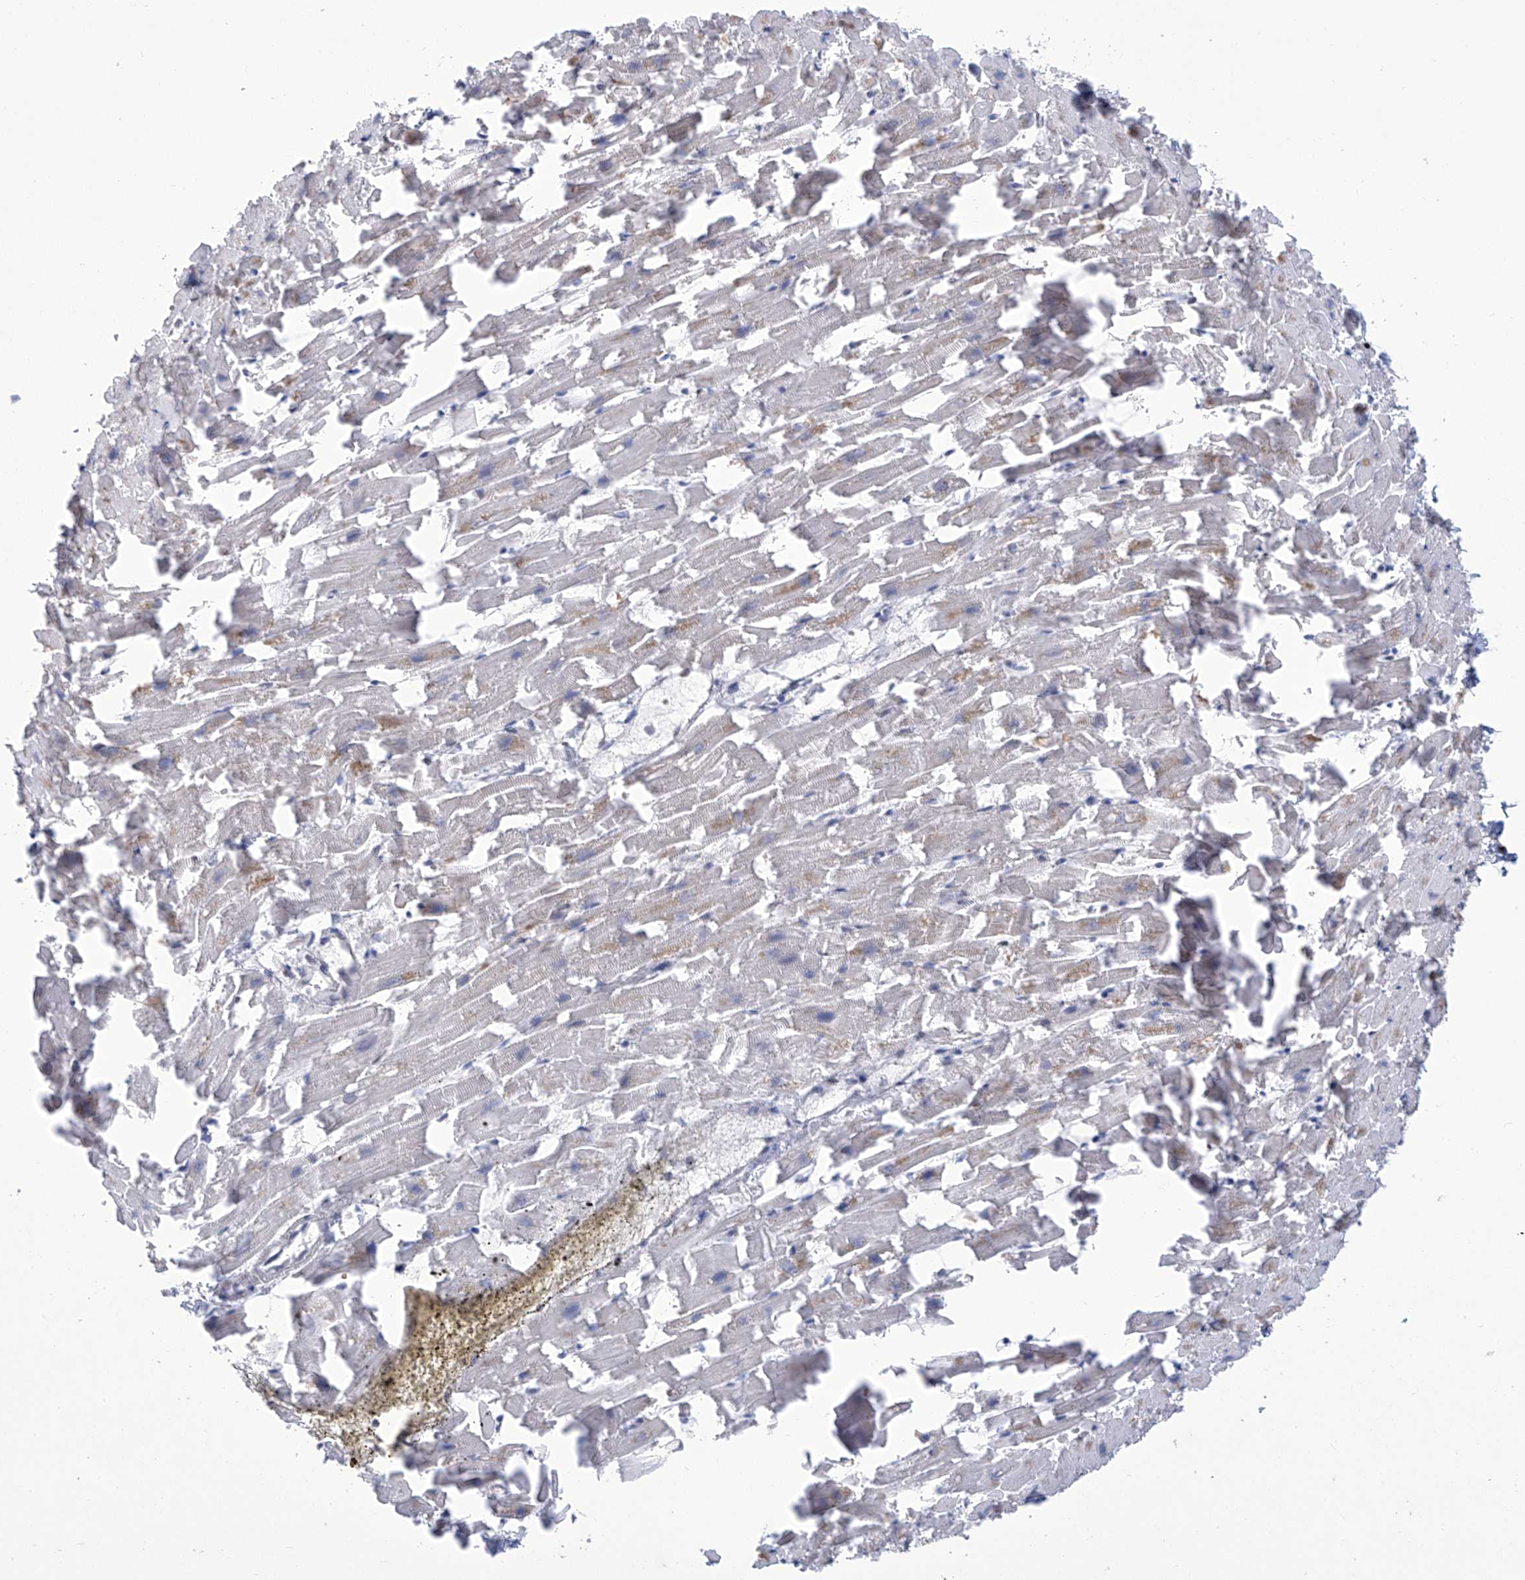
{"staining": {"intensity": "moderate", "quantity": "25%-75%", "location": "nuclear"}, "tissue": "heart muscle", "cell_type": "Cardiomyocytes", "image_type": "normal", "snomed": [{"axis": "morphology", "description": "Normal tissue, NOS"}, {"axis": "topography", "description": "Heart"}], "caption": "High-magnification brightfield microscopy of unremarkable heart muscle stained with DAB (brown) and counterstained with hematoxylin (blue). cardiomyocytes exhibit moderate nuclear positivity is present in approximately25%-75% of cells. (Stains: DAB in brown, nuclei in blue, Microscopy: brightfield microscopy at high magnification).", "gene": "FBXL4", "patient": {"sex": "female", "age": 64}}